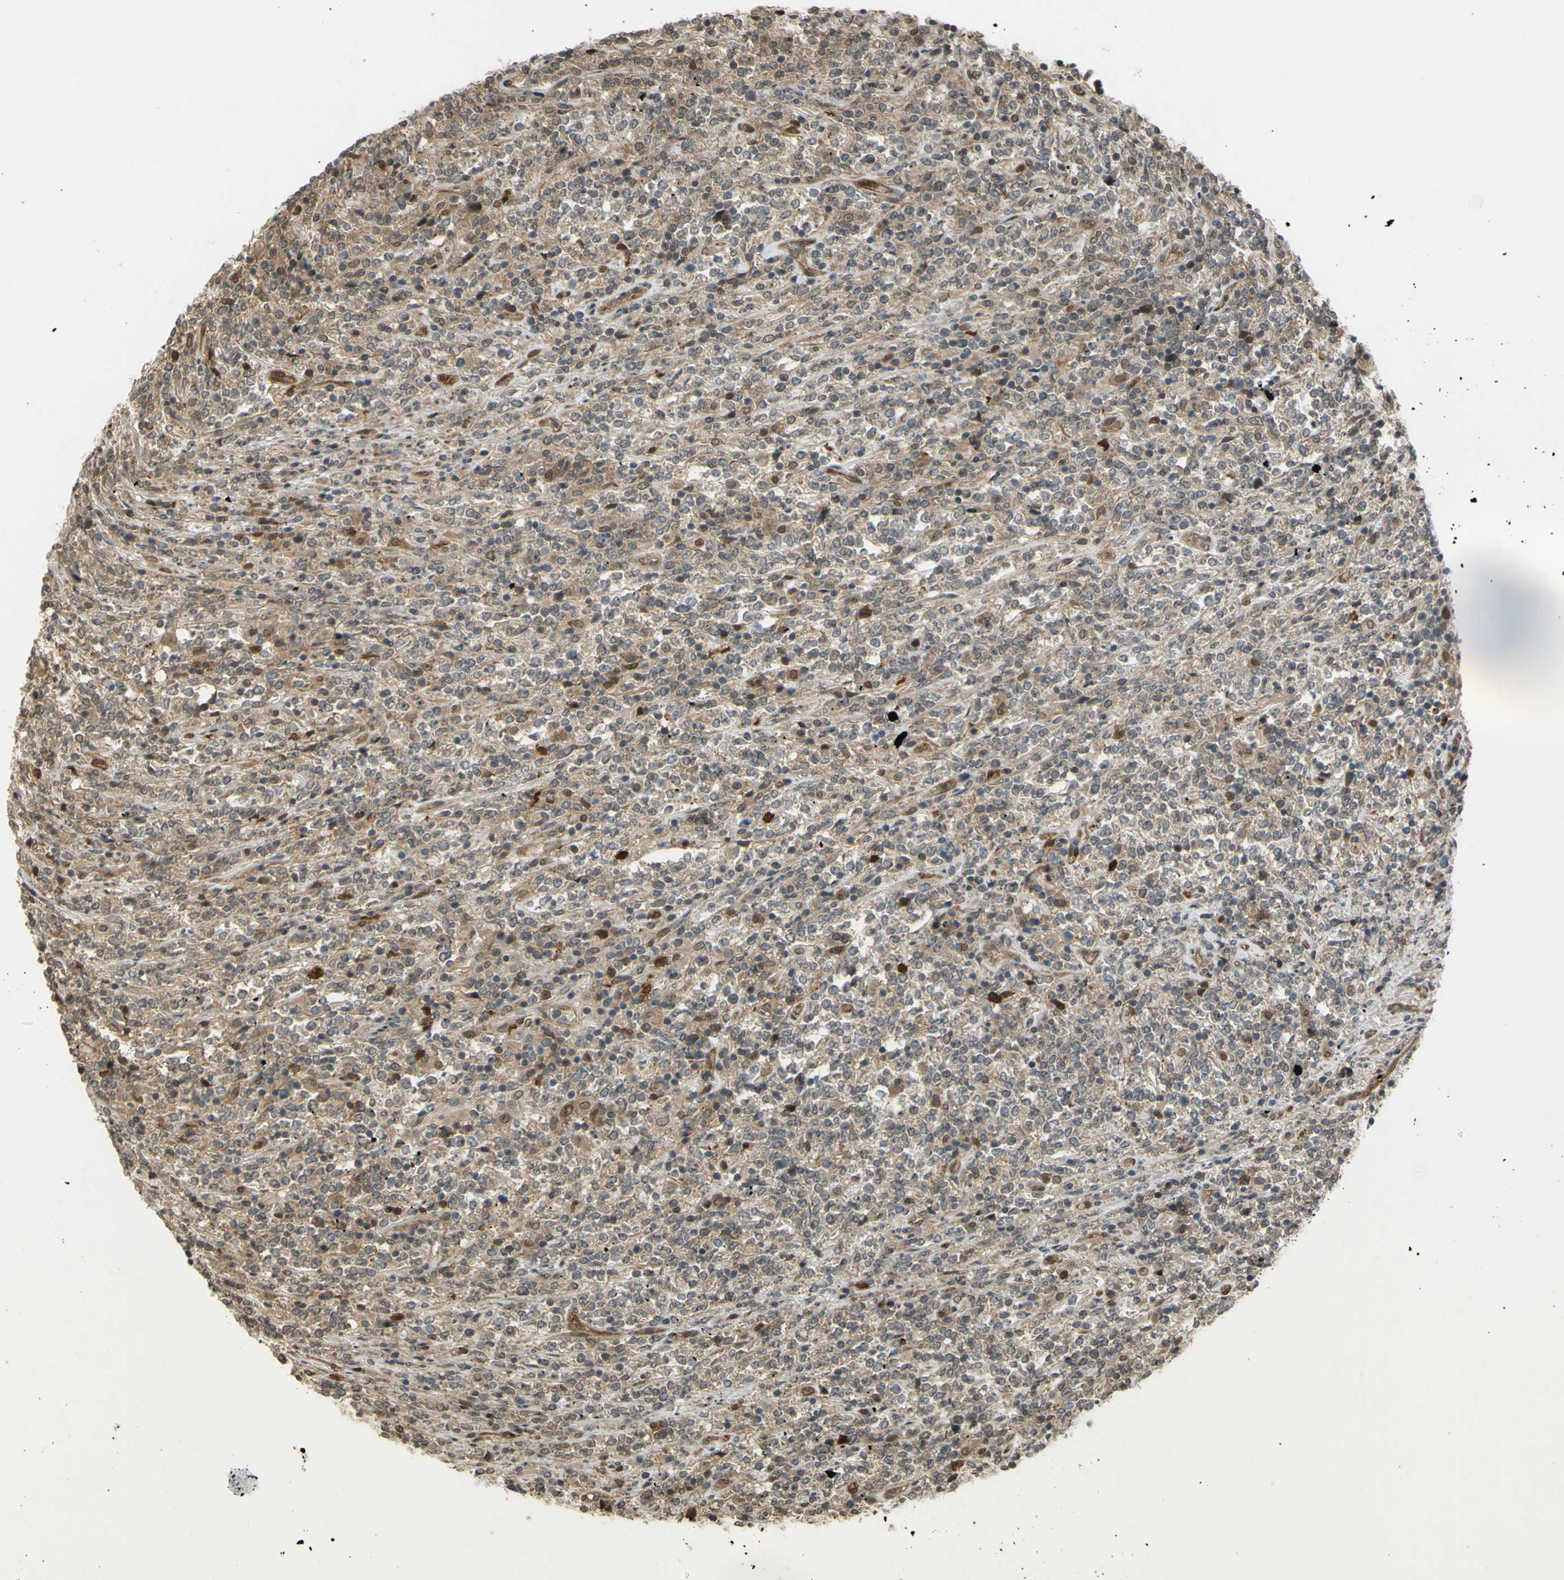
{"staining": {"intensity": "weak", "quantity": ">75%", "location": "cytoplasmic/membranous"}, "tissue": "lymphoma", "cell_type": "Tumor cells", "image_type": "cancer", "snomed": [{"axis": "morphology", "description": "Malignant lymphoma, non-Hodgkin's type, High grade"}, {"axis": "topography", "description": "Soft tissue"}], "caption": "A high-resolution photomicrograph shows immunohistochemistry (IHC) staining of high-grade malignant lymphoma, non-Hodgkin's type, which shows weak cytoplasmic/membranous staining in about >75% of tumor cells.", "gene": "YWHAQ", "patient": {"sex": "male", "age": 18}}